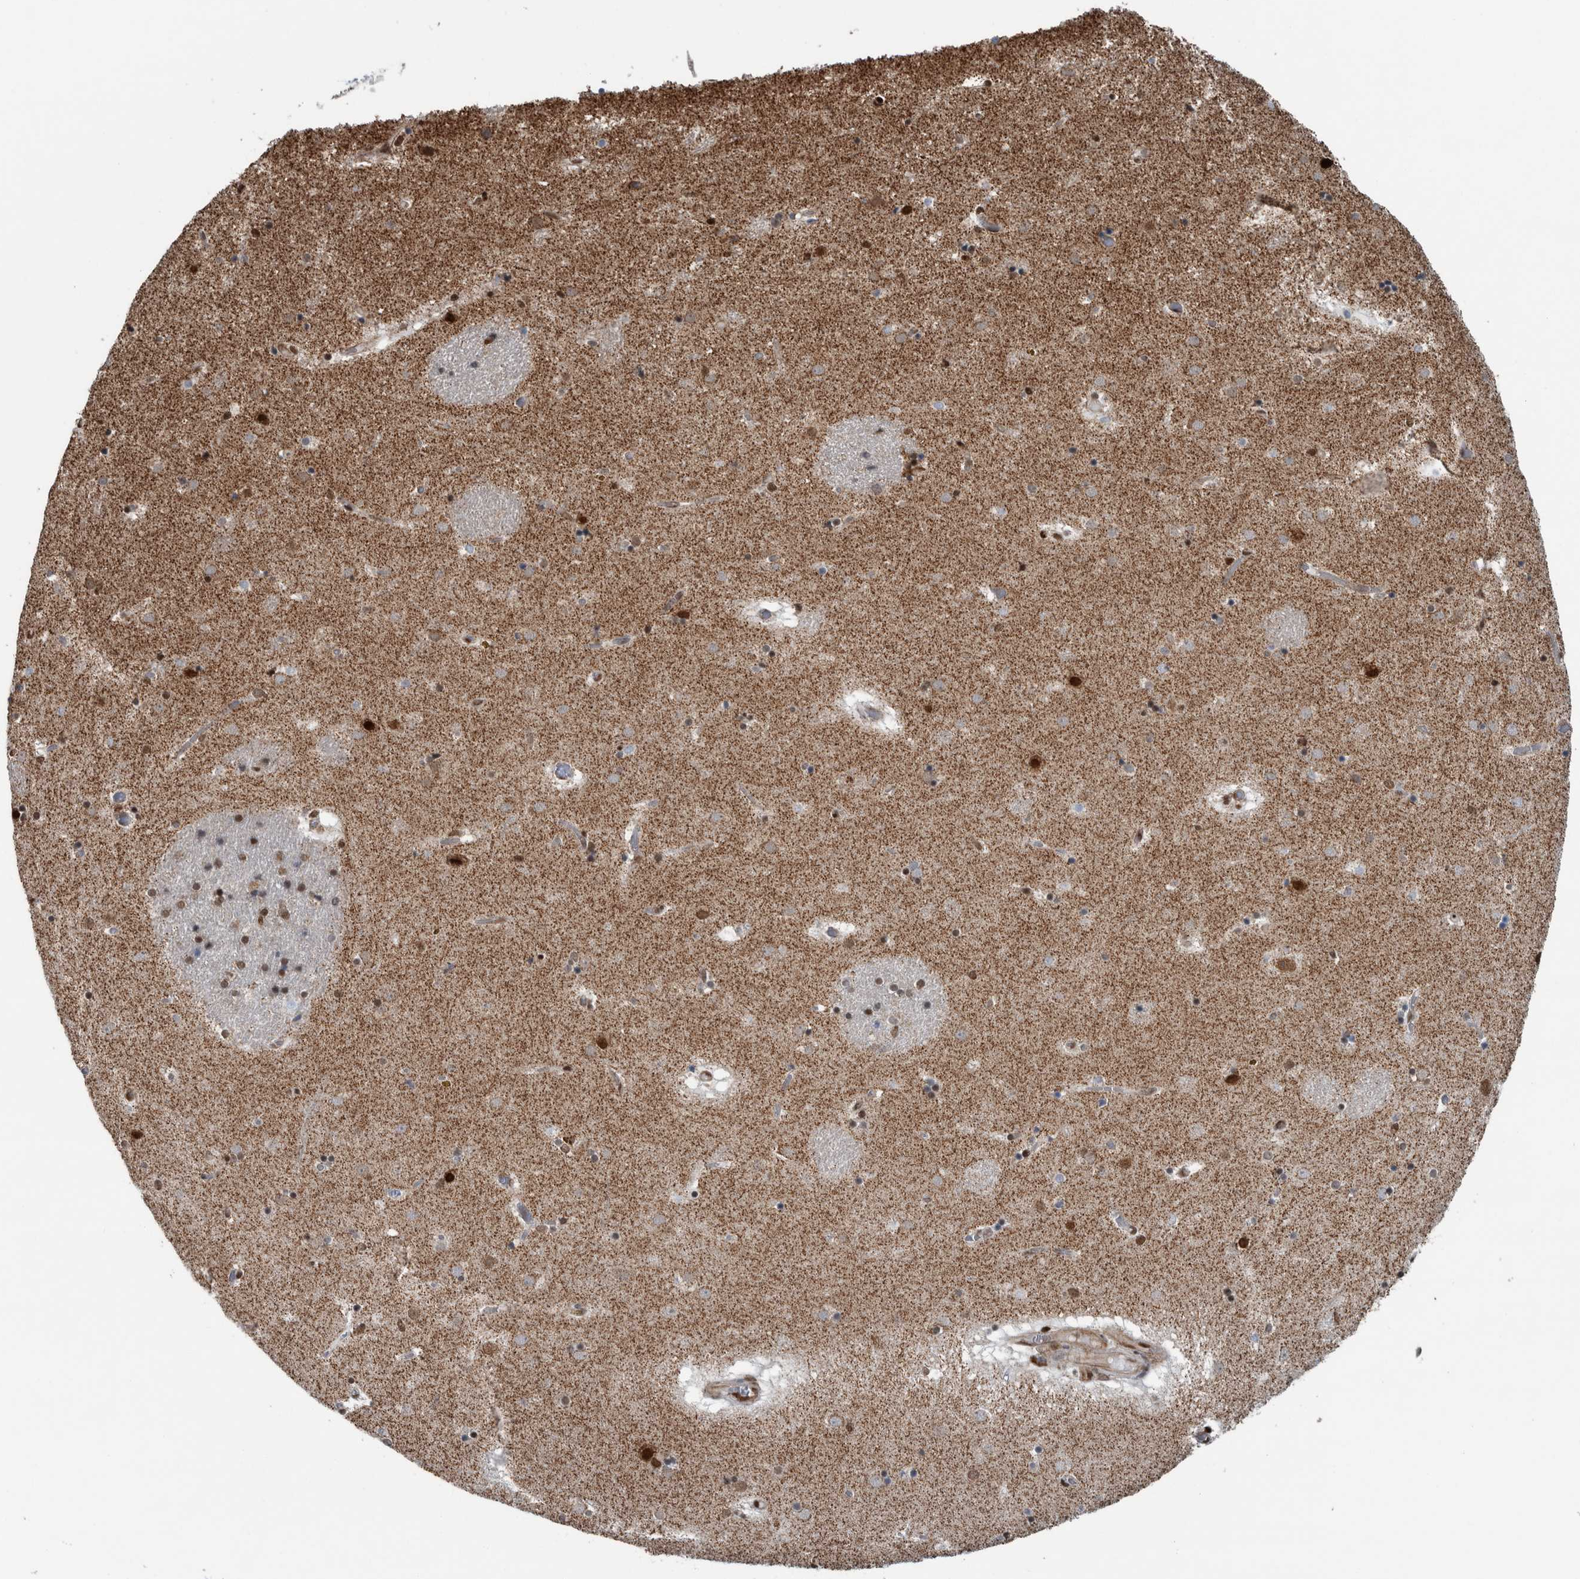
{"staining": {"intensity": "moderate", "quantity": "25%-75%", "location": "nuclear"}, "tissue": "caudate", "cell_type": "Glial cells", "image_type": "normal", "snomed": [{"axis": "morphology", "description": "Normal tissue, NOS"}, {"axis": "topography", "description": "Lateral ventricle wall"}], "caption": "Immunohistochemistry micrograph of benign caudate stained for a protein (brown), which displays medium levels of moderate nuclear expression in about 25%-75% of glial cells.", "gene": "DNMT3A", "patient": {"sex": "male", "age": 70}}